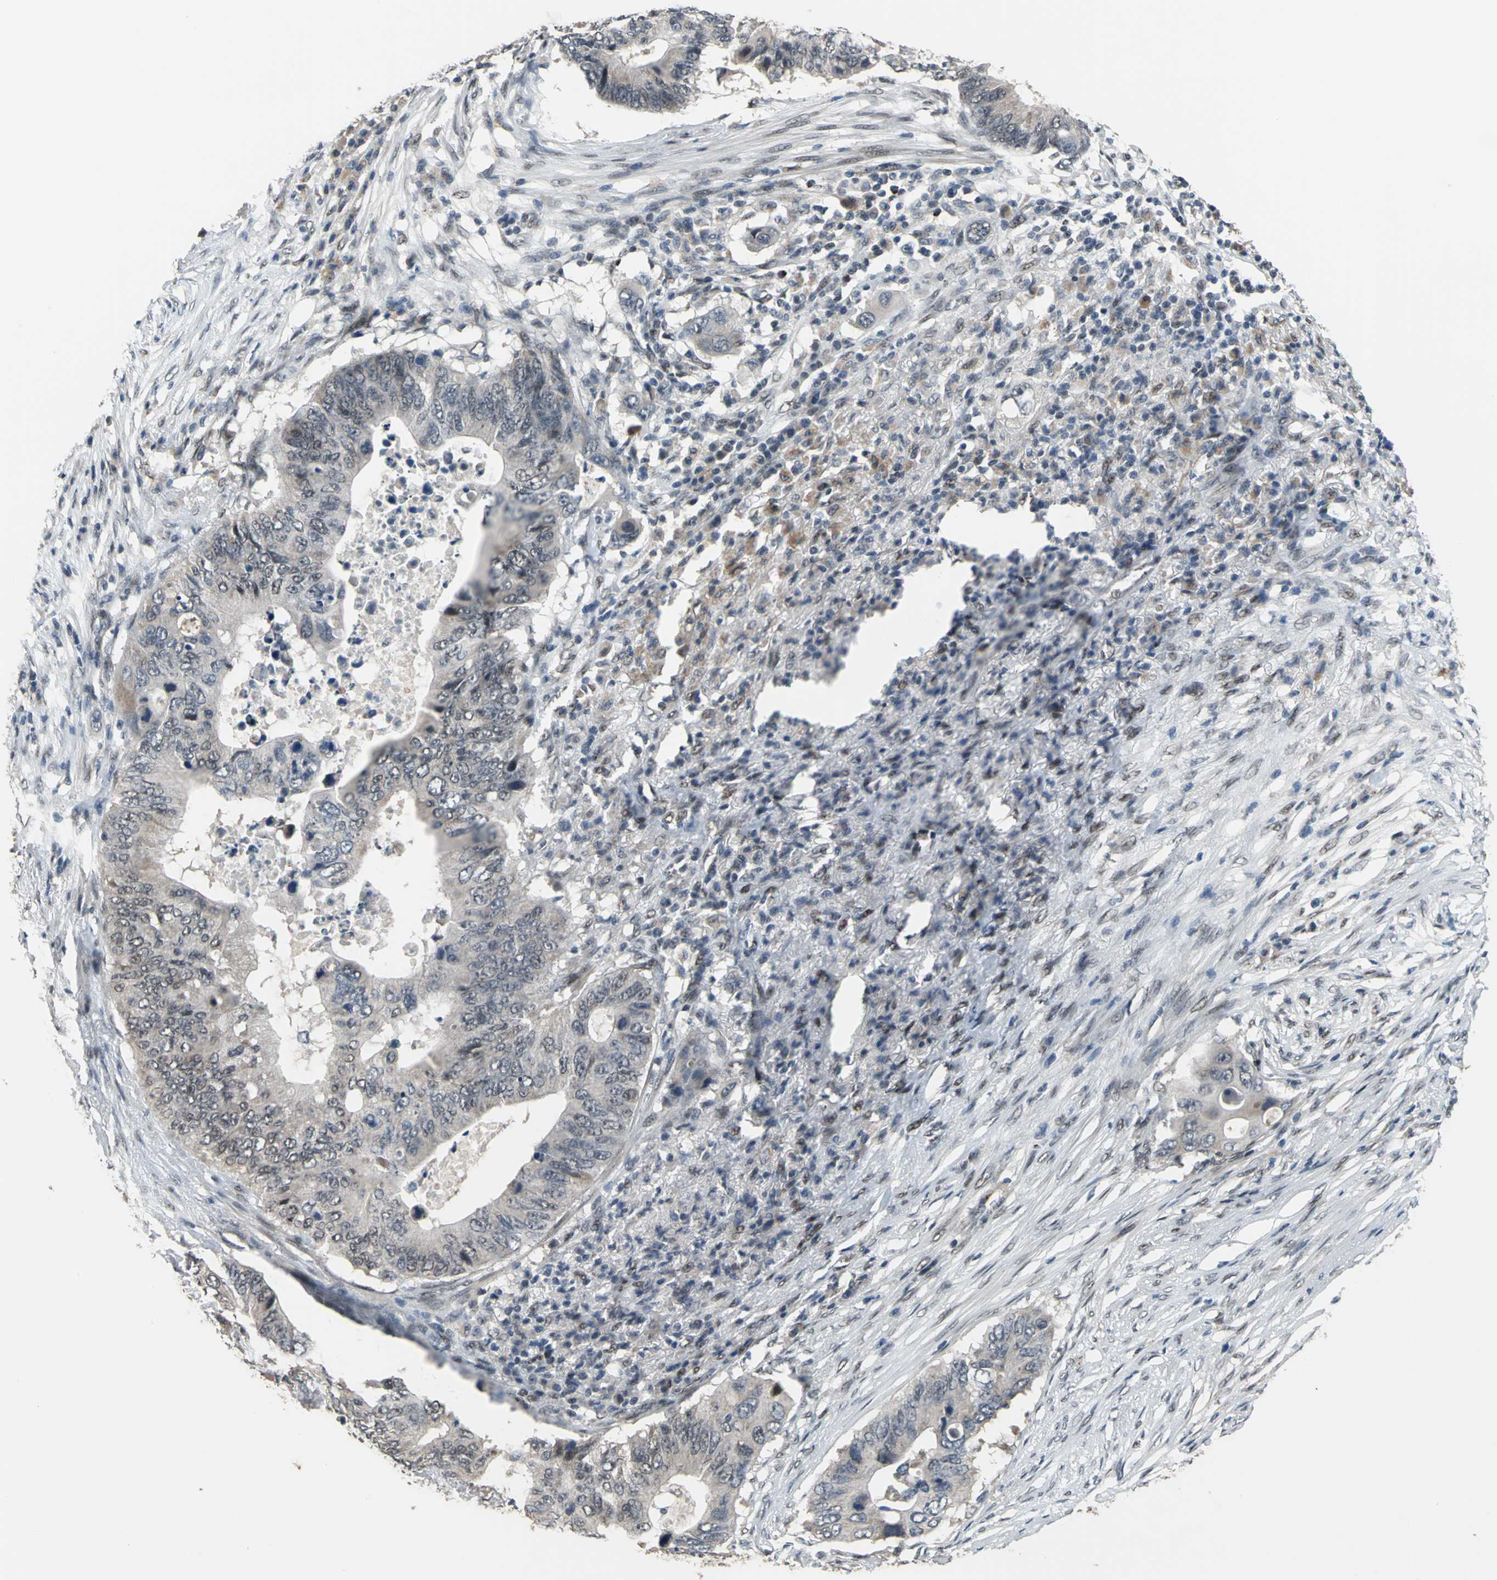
{"staining": {"intensity": "weak", "quantity": "<25%", "location": "cytoplasmic/membranous,nuclear"}, "tissue": "colorectal cancer", "cell_type": "Tumor cells", "image_type": "cancer", "snomed": [{"axis": "morphology", "description": "Adenocarcinoma, NOS"}, {"axis": "topography", "description": "Colon"}], "caption": "IHC histopathology image of human adenocarcinoma (colorectal) stained for a protein (brown), which displays no staining in tumor cells.", "gene": "ELF2", "patient": {"sex": "male", "age": 71}}